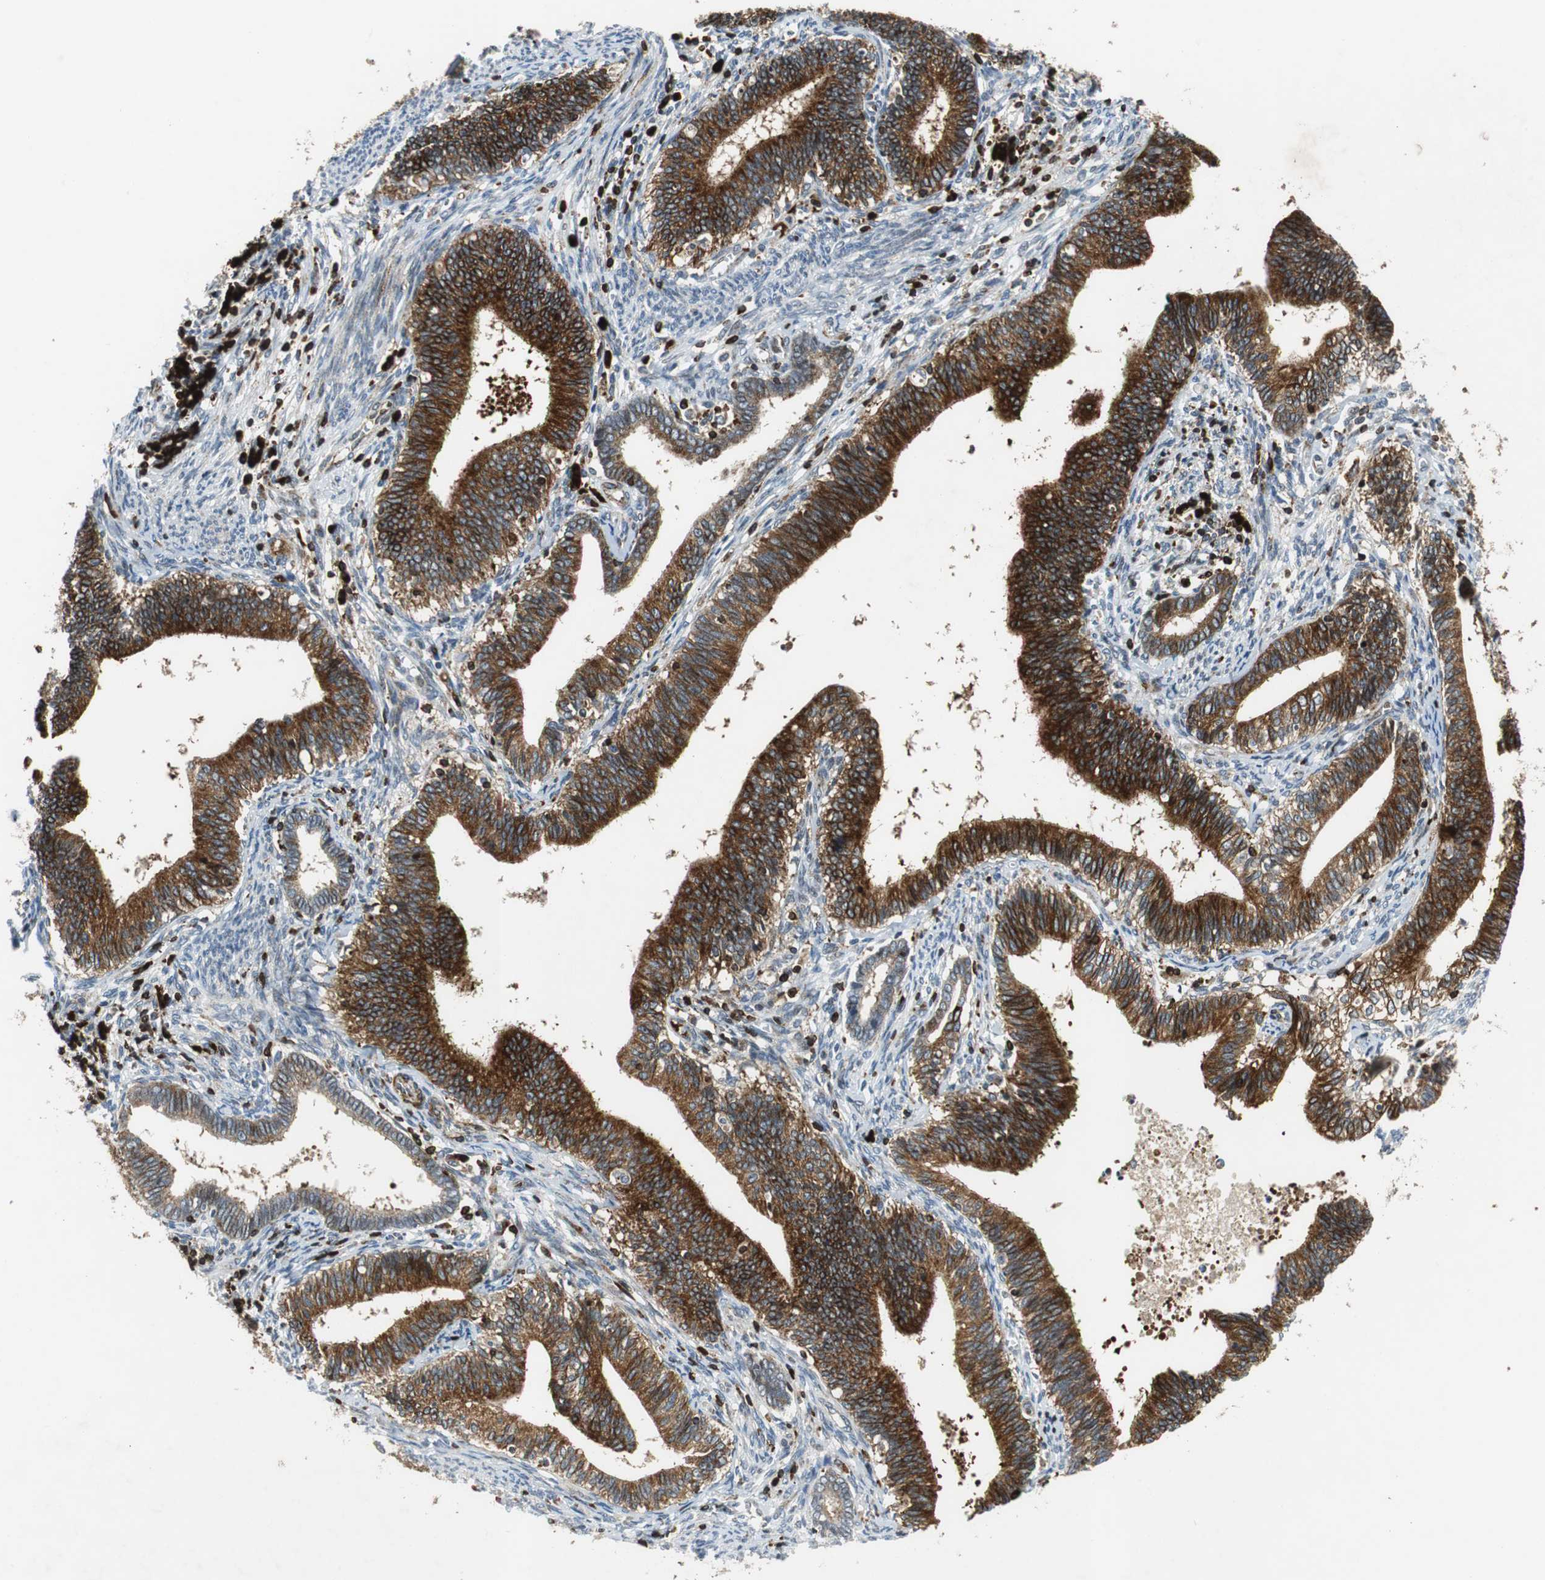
{"staining": {"intensity": "strong", "quantity": ">75%", "location": "cytoplasmic/membranous"}, "tissue": "cervical cancer", "cell_type": "Tumor cells", "image_type": "cancer", "snomed": [{"axis": "morphology", "description": "Adenocarcinoma, NOS"}, {"axis": "topography", "description": "Cervix"}], "caption": "Immunohistochemistry of human adenocarcinoma (cervical) shows high levels of strong cytoplasmic/membranous expression in about >75% of tumor cells.", "gene": "TUBA4A", "patient": {"sex": "female", "age": 44}}